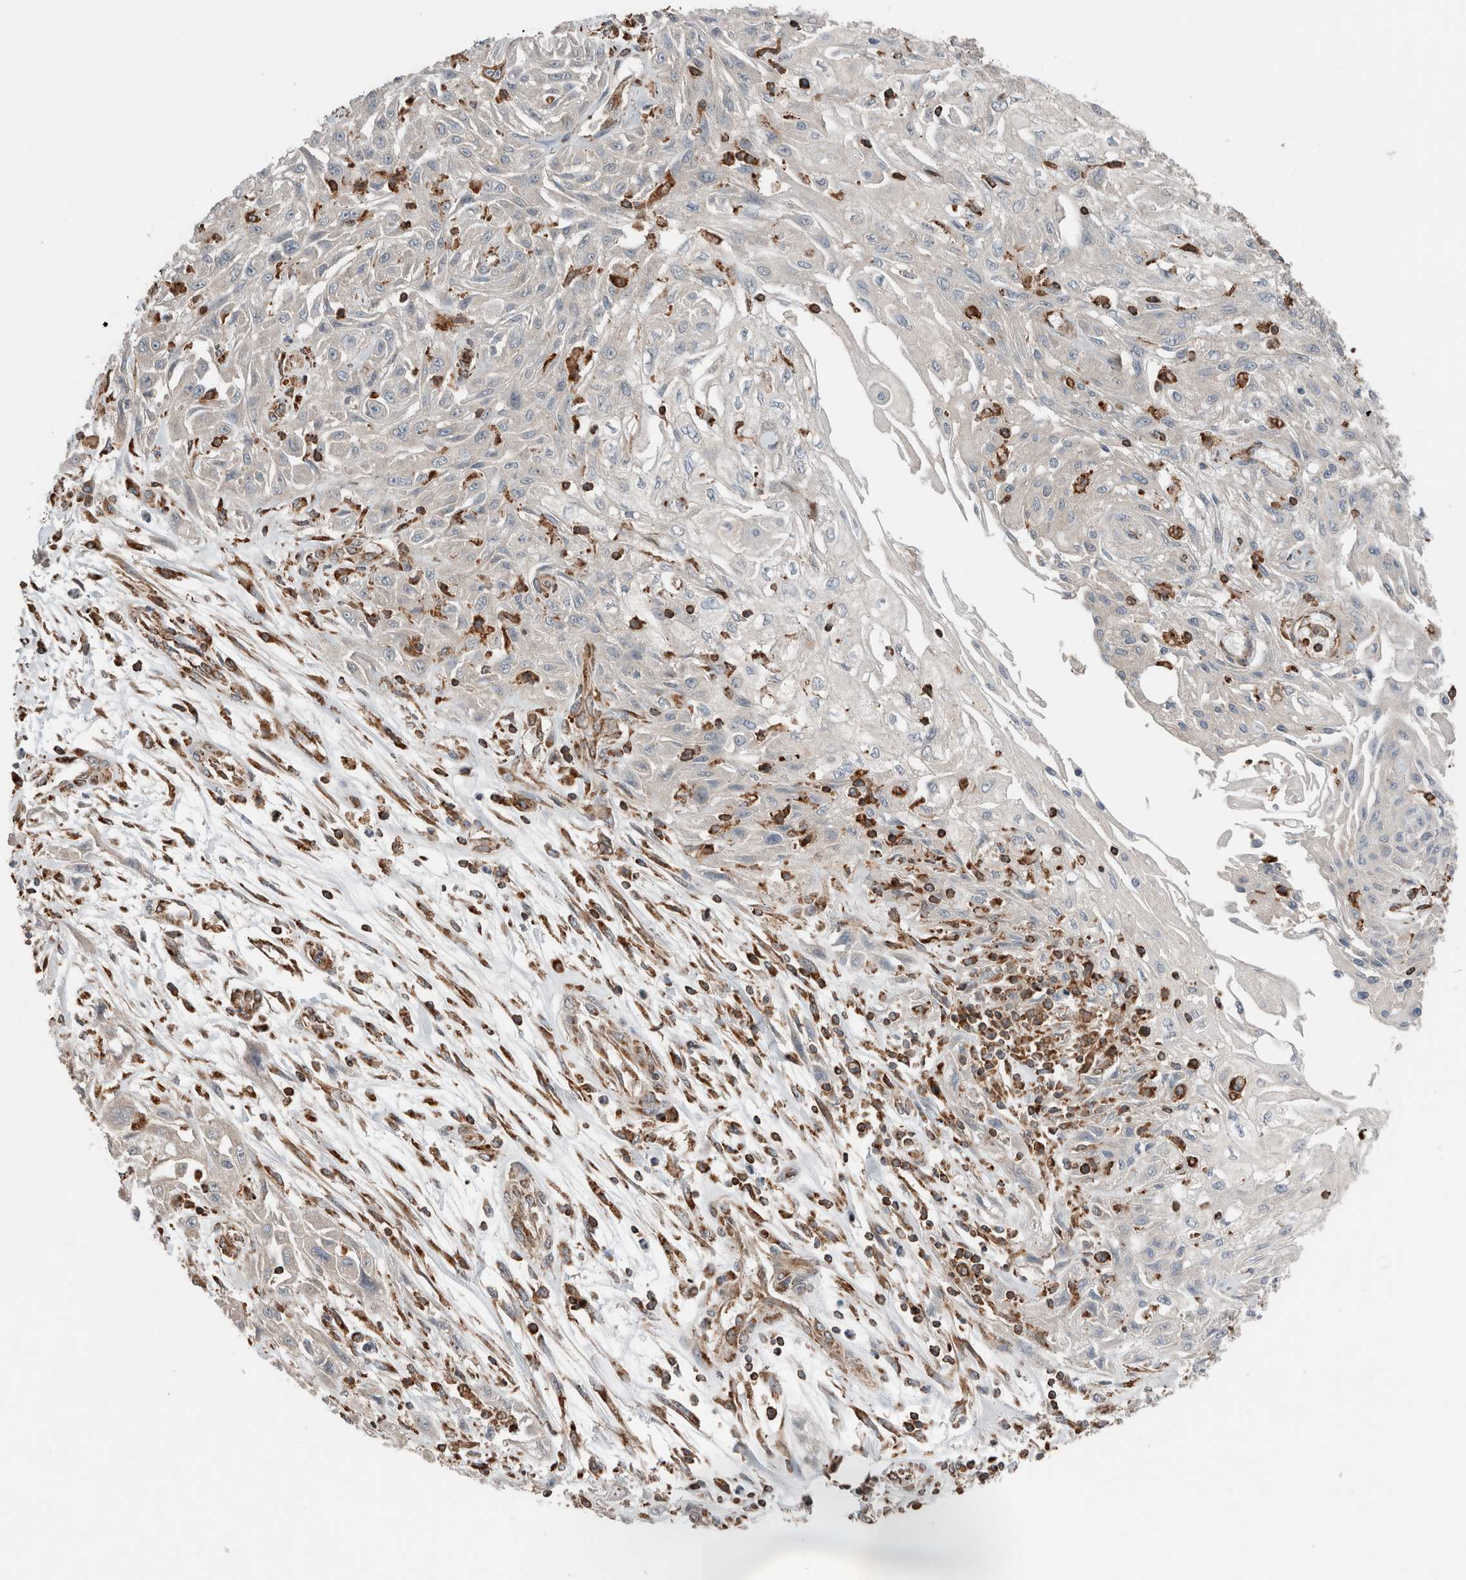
{"staining": {"intensity": "negative", "quantity": "none", "location": "none"}, "tissue": "skin cancer", "cell_type": "Tumor cells", "image_type": "cancer", "snomed": [{"axis": "morphology", "description": "Squamous cell carcinoma, NOS"}, {"axis": "morphology", "description": "Squamous cell carcinoma, metastatic, NOS"}, {"axis": "topography", "description": "Skin"}, {"axis": "topography", "description": "Lymph node"}], "caption": "IHC of skin cancer displays no staining in tumor cells.", "gene": "ERAP2", "patient": {"sex": "male", "age": 75}}